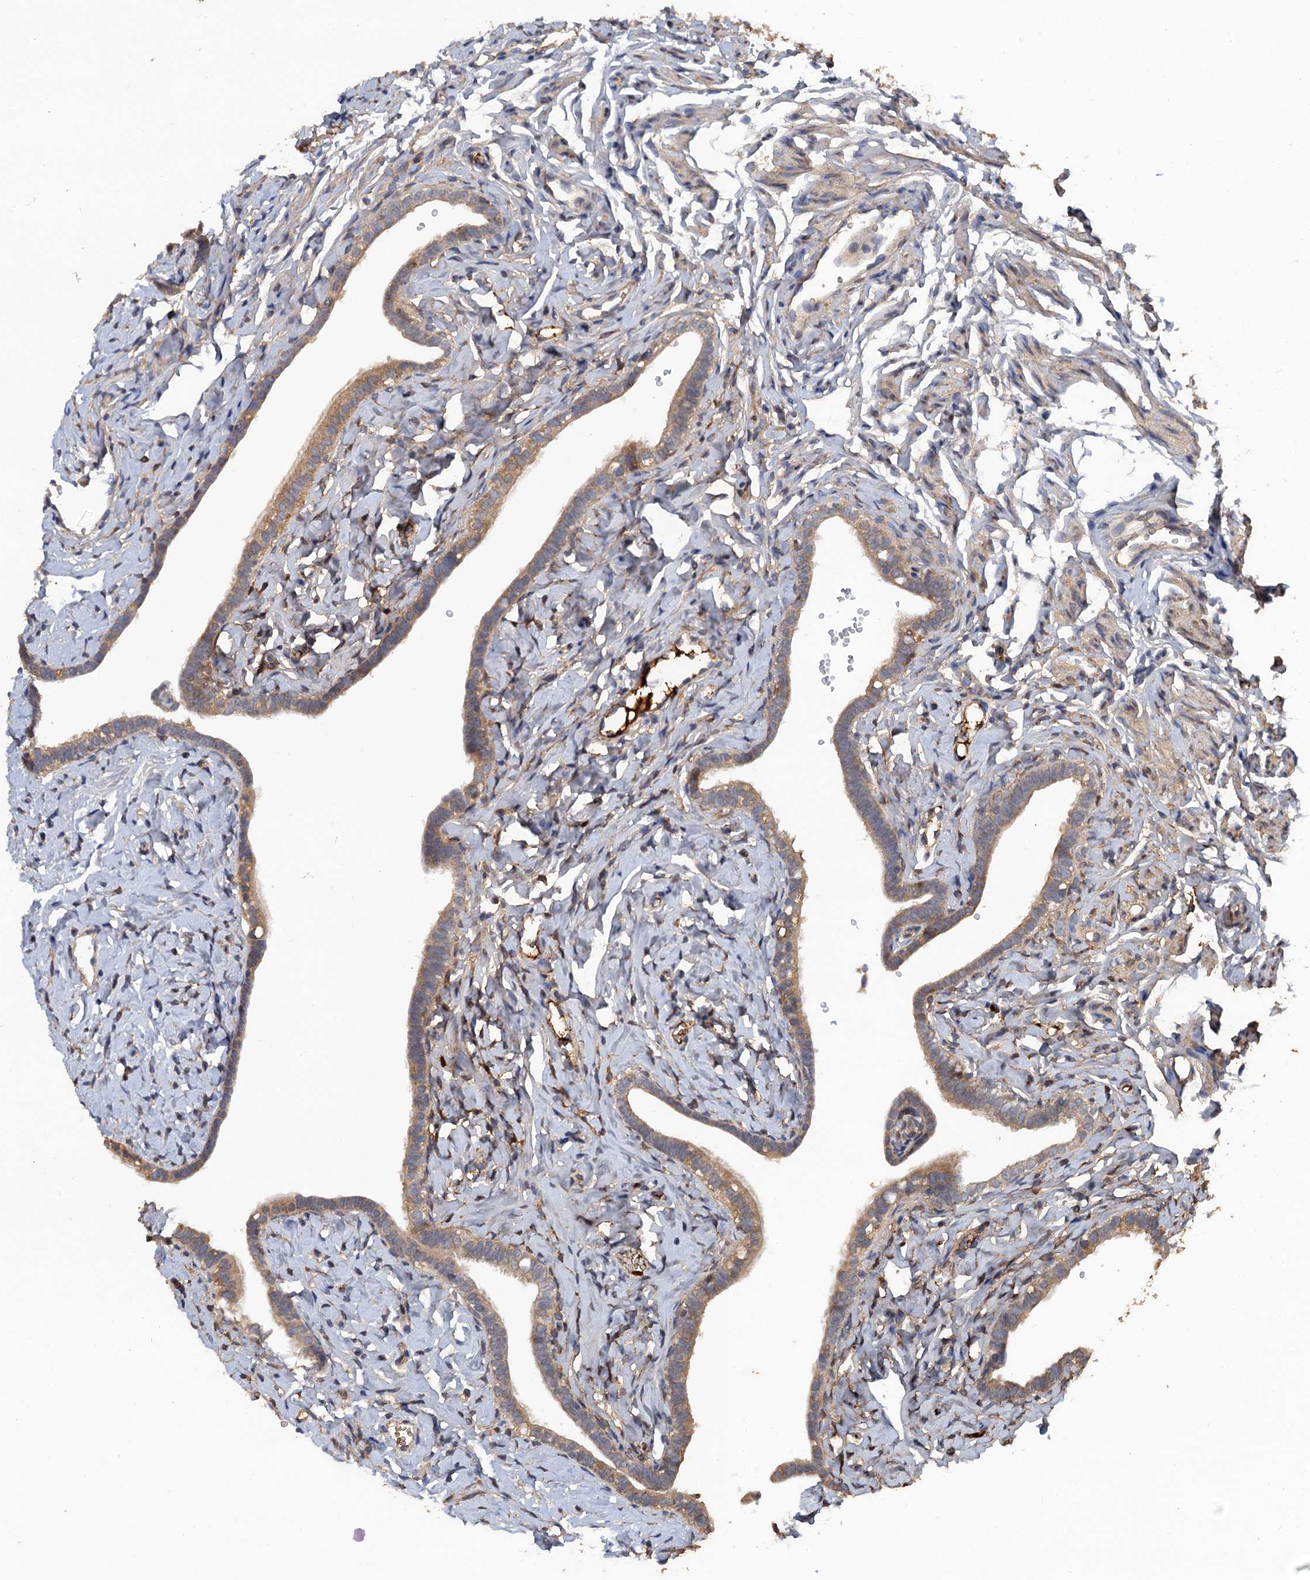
{"staining": {"intensity": "weak", "quantity": ">75%", "location": "cytoplasmic/membranous"}, "tissue": "fallopian tube", "cell_type": "Glandular cells", "image_type": "normal", "snomed": [{"axis": "morphology", "description": "Normal tissue, NOS"}, {"axis": "topography", "description": "Fallopian tube"}], "caption": "Protein expression analysis of benign fallopian tube reveals weak cytoplasmic/membranous staining in approximately >75% of glandular cells.", "gene": "HAPLN3", "patient": {"sex": "female", "age": 66}}